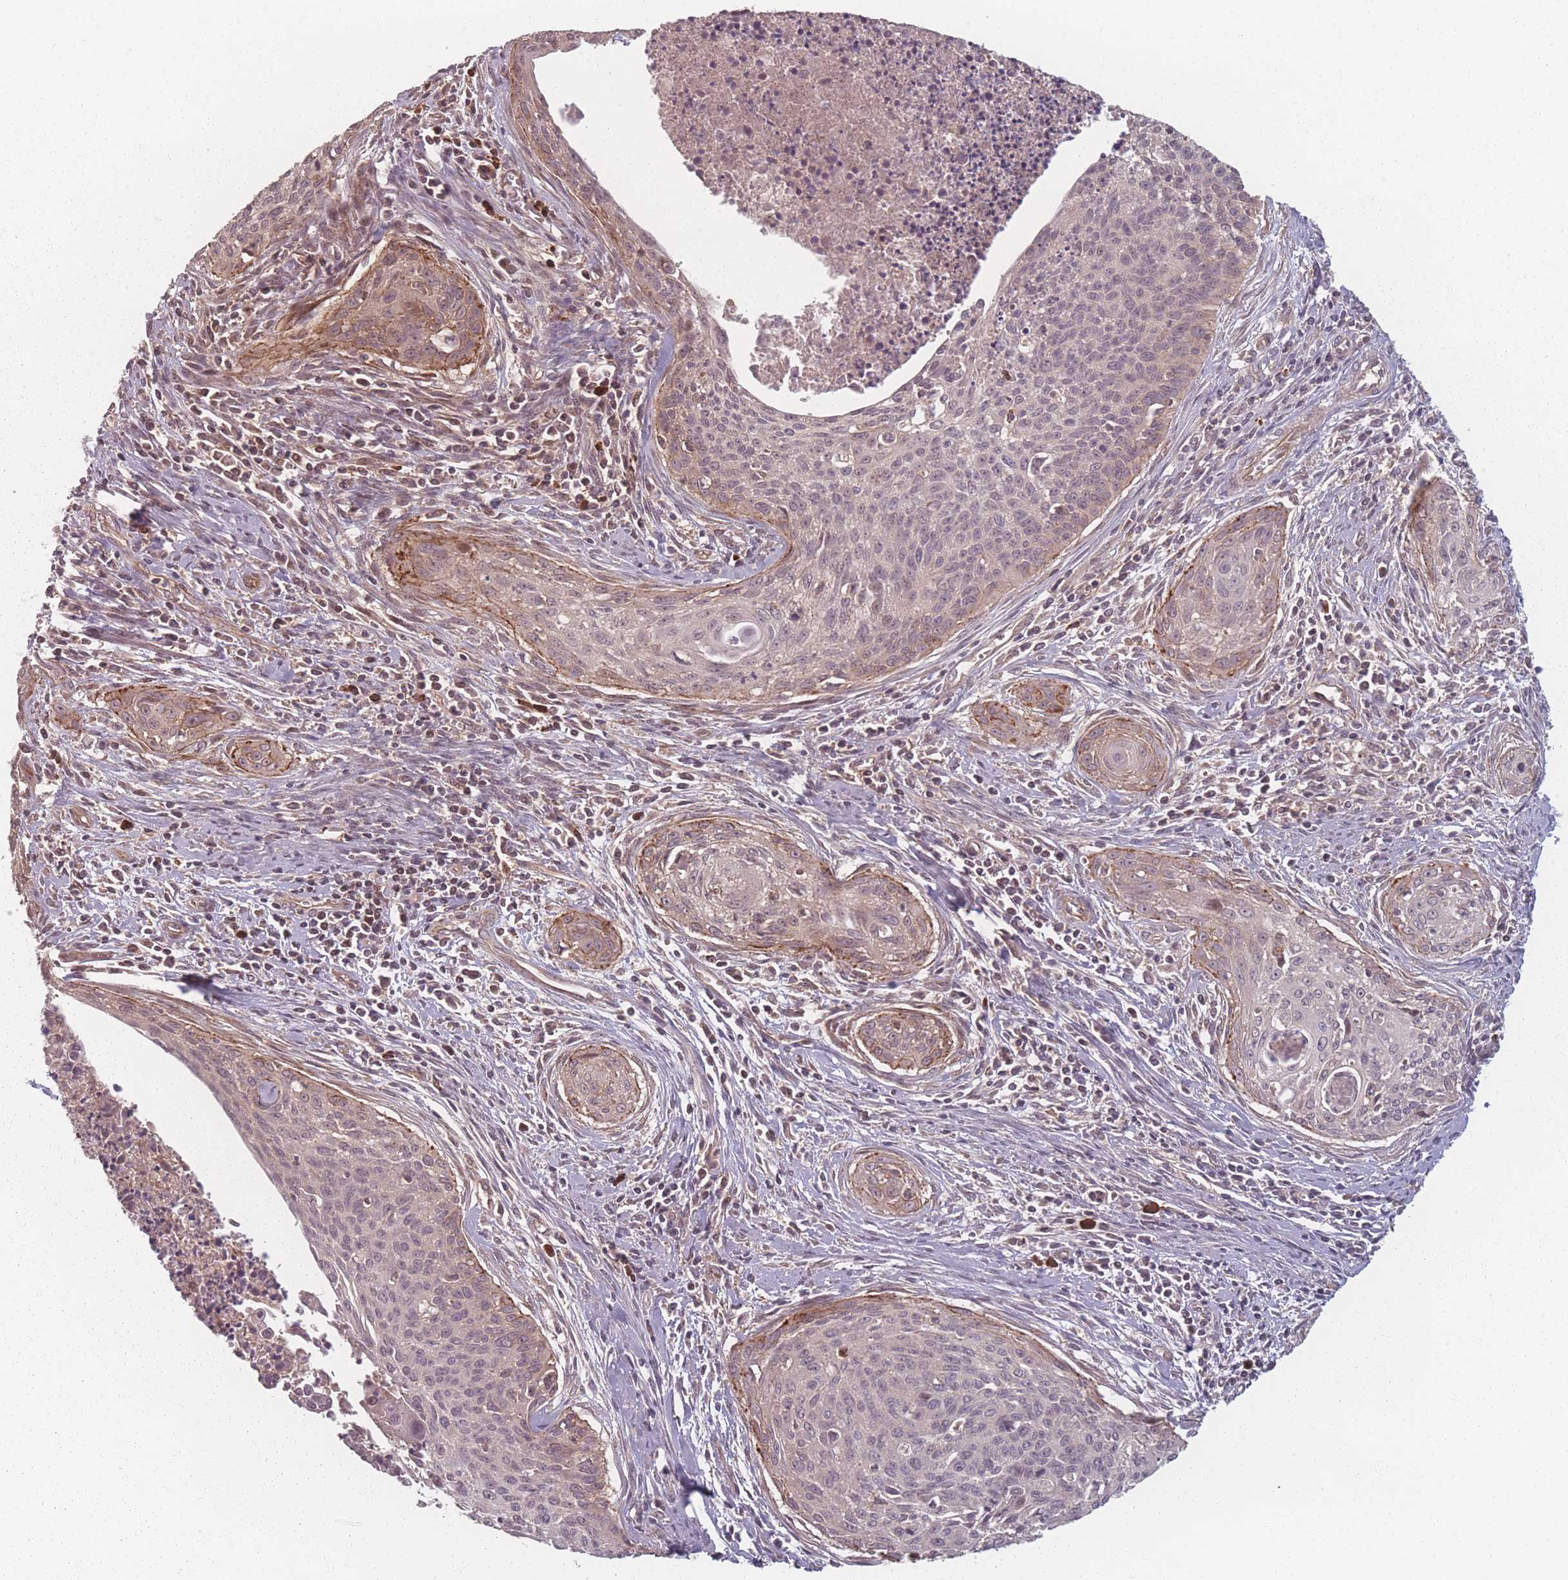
{"staining": {"intensity": "weak", "quantity": "25%-75%", "location": "cytoplasmic/membranous"}, "tissue": "cervical cancer", "cell_type": "Tumor cells", "image_type": "cancer", "snomed": [{"axis": "morphology", "description": "Squamous cell carcinoma, NOS"}, {"axis": "topography", "description": "Cervix"}], "caption": "A micrograph of human cervical cancer stained for a protein exhibits weak cytoplasmic/membranous brown staining in tumor cells.", "gene": "HAGH", "patient": {"sex": "female", "age": 55}}